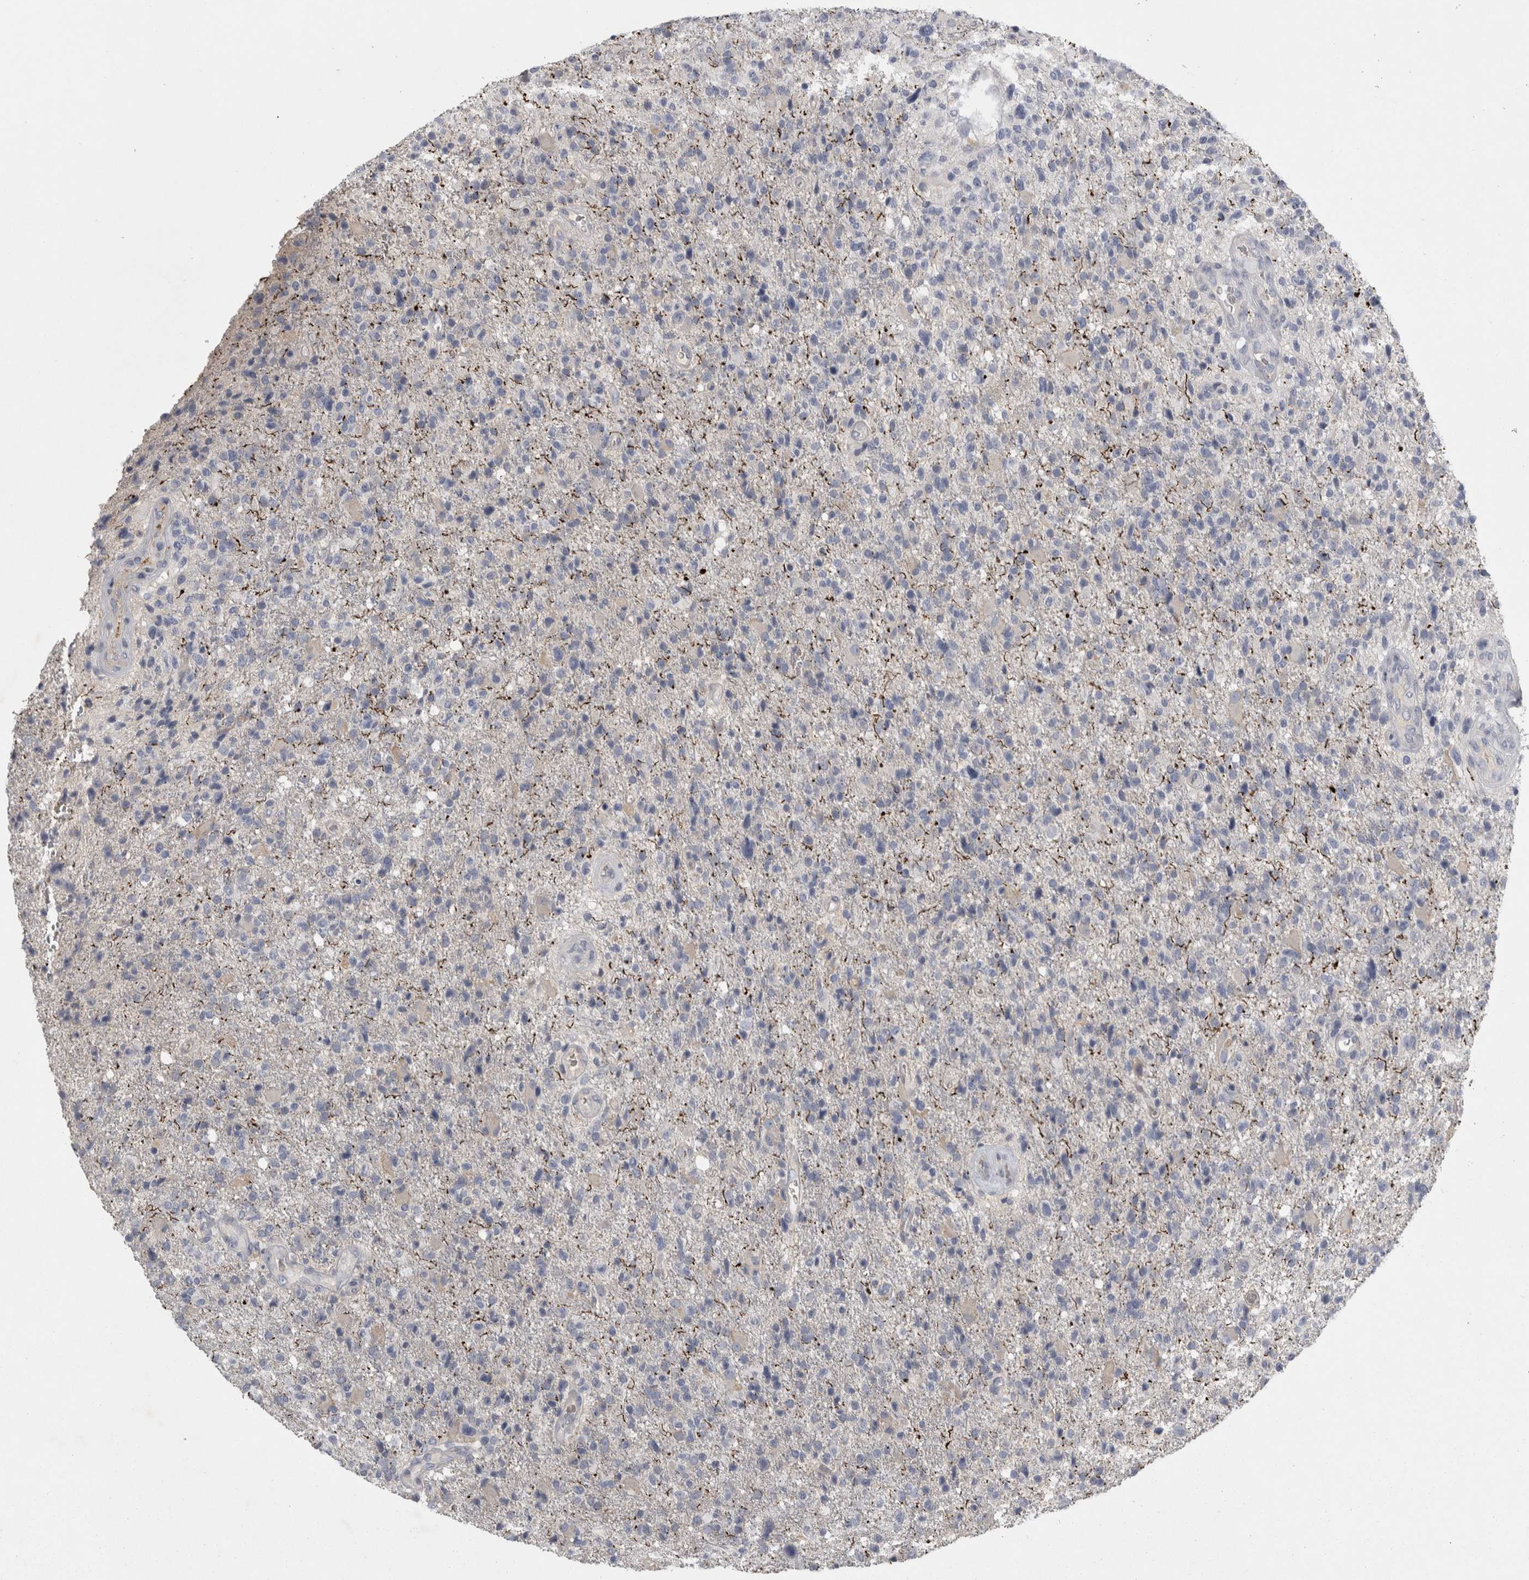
{"staining": {"intensity": "negative", "quantity": "none", "location": "none"}, "tissue": "glioma", "cell_type": "Tumor cells", "image_type": "cancer", "snomed": [{"axis": "morphology", "description": "Glioma, malignant, High grade"}, {"axis": "topography", "description": "Brain"}], "caption": "An immunohistochemistry histopathology image of malignant glioma (high-grade) is shown. There is no staining in tumor cells of malignant glioma (high-grade).", "gene": "ENPP7", "patient": {"sex": "male", "age": 72}}